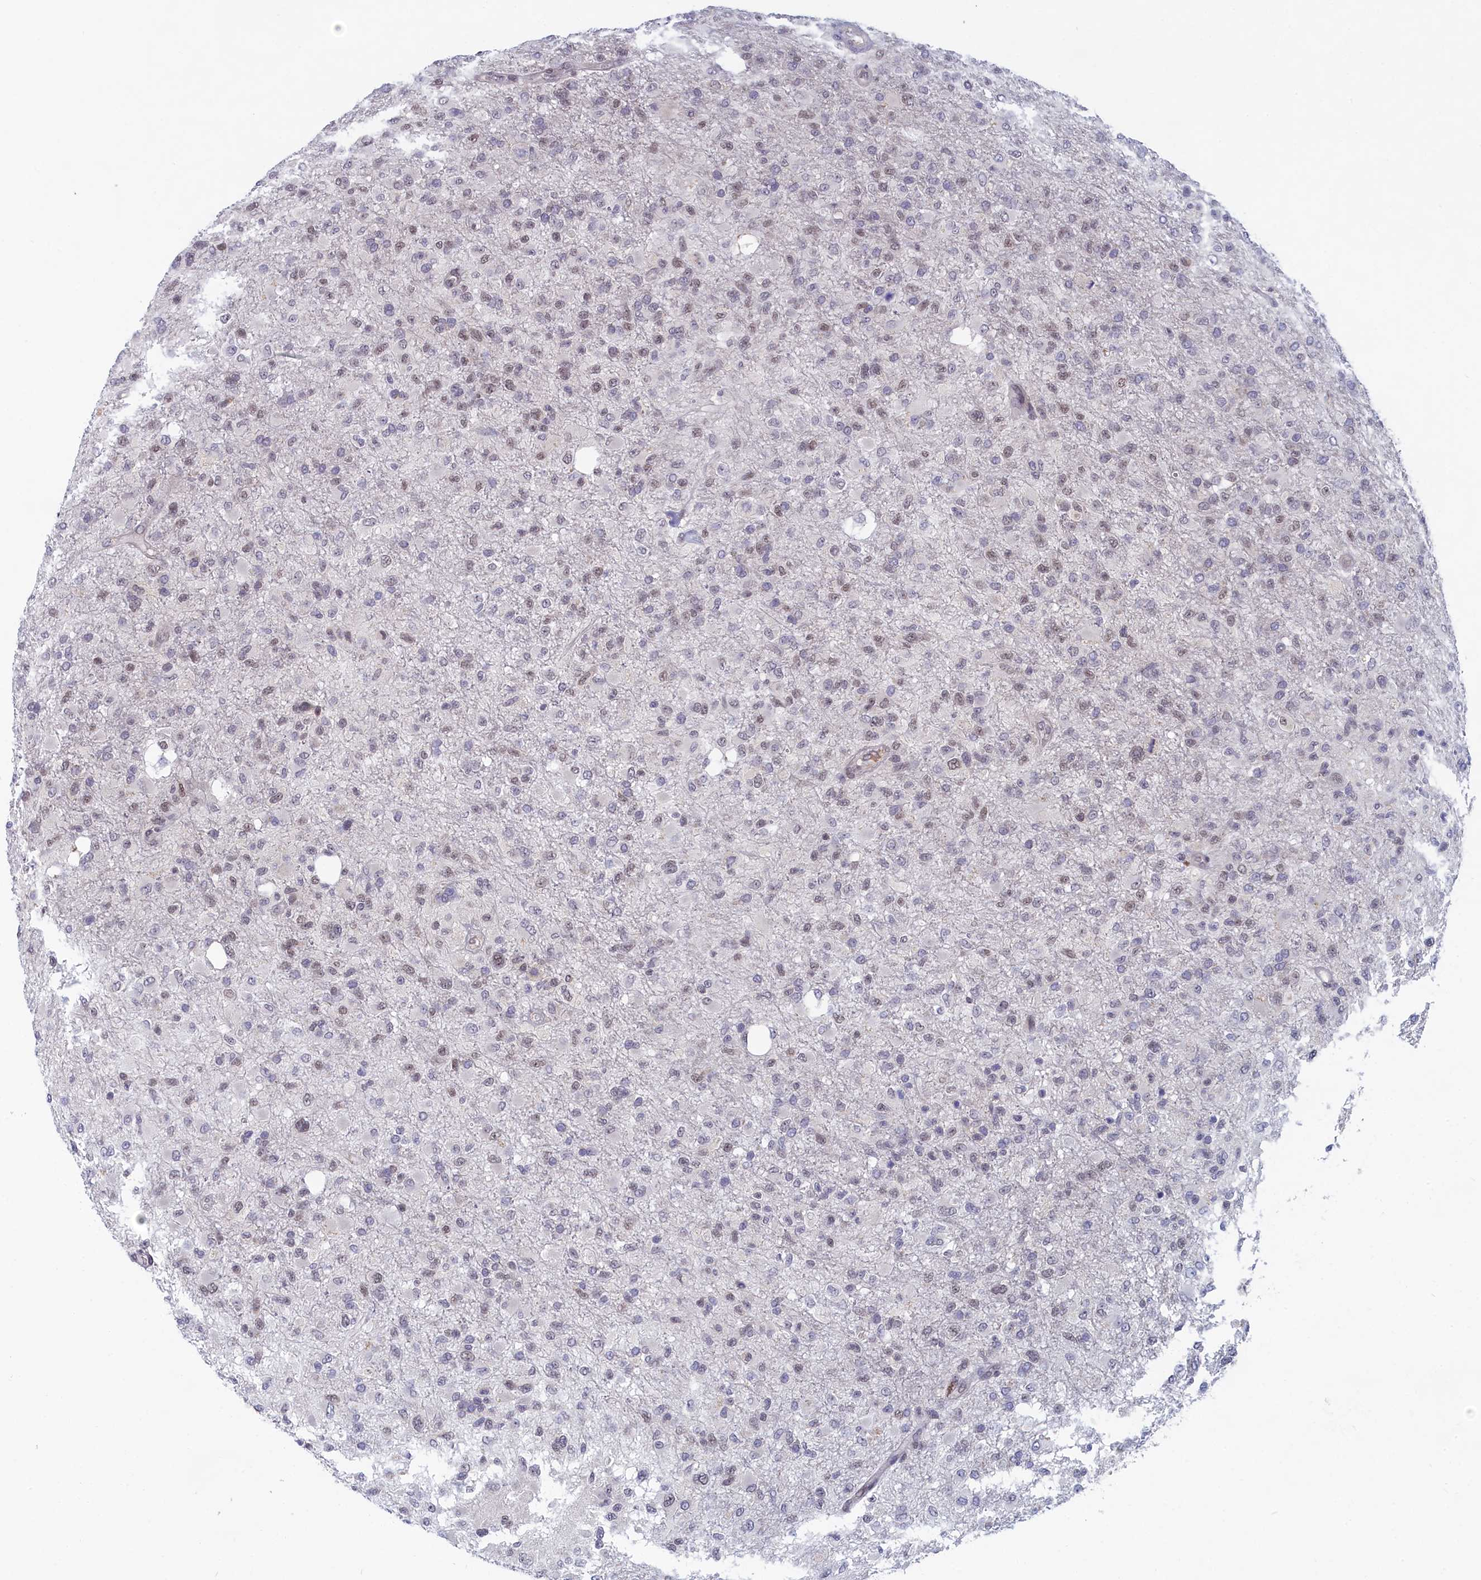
{"staining": {"intensity": "weak", "quantity": "<25%", "location": "nuclear"}, "tissue": "glioma", "cell_type": "Tumor cells", "image_type": "cancer", "snomed": [{"axis": "morphology", "description": "Glioma, malignant, High grade"}, {"axis": "topography", "description": "Brain"}], "caption": "Malignant high-grade glioma was stained to show a protein in brown. There is no significant expression in tumor cells. Nuclei are stained in blue.", "gene": "DNAJC17", "patient": {"sex": "female", "age": 74}}